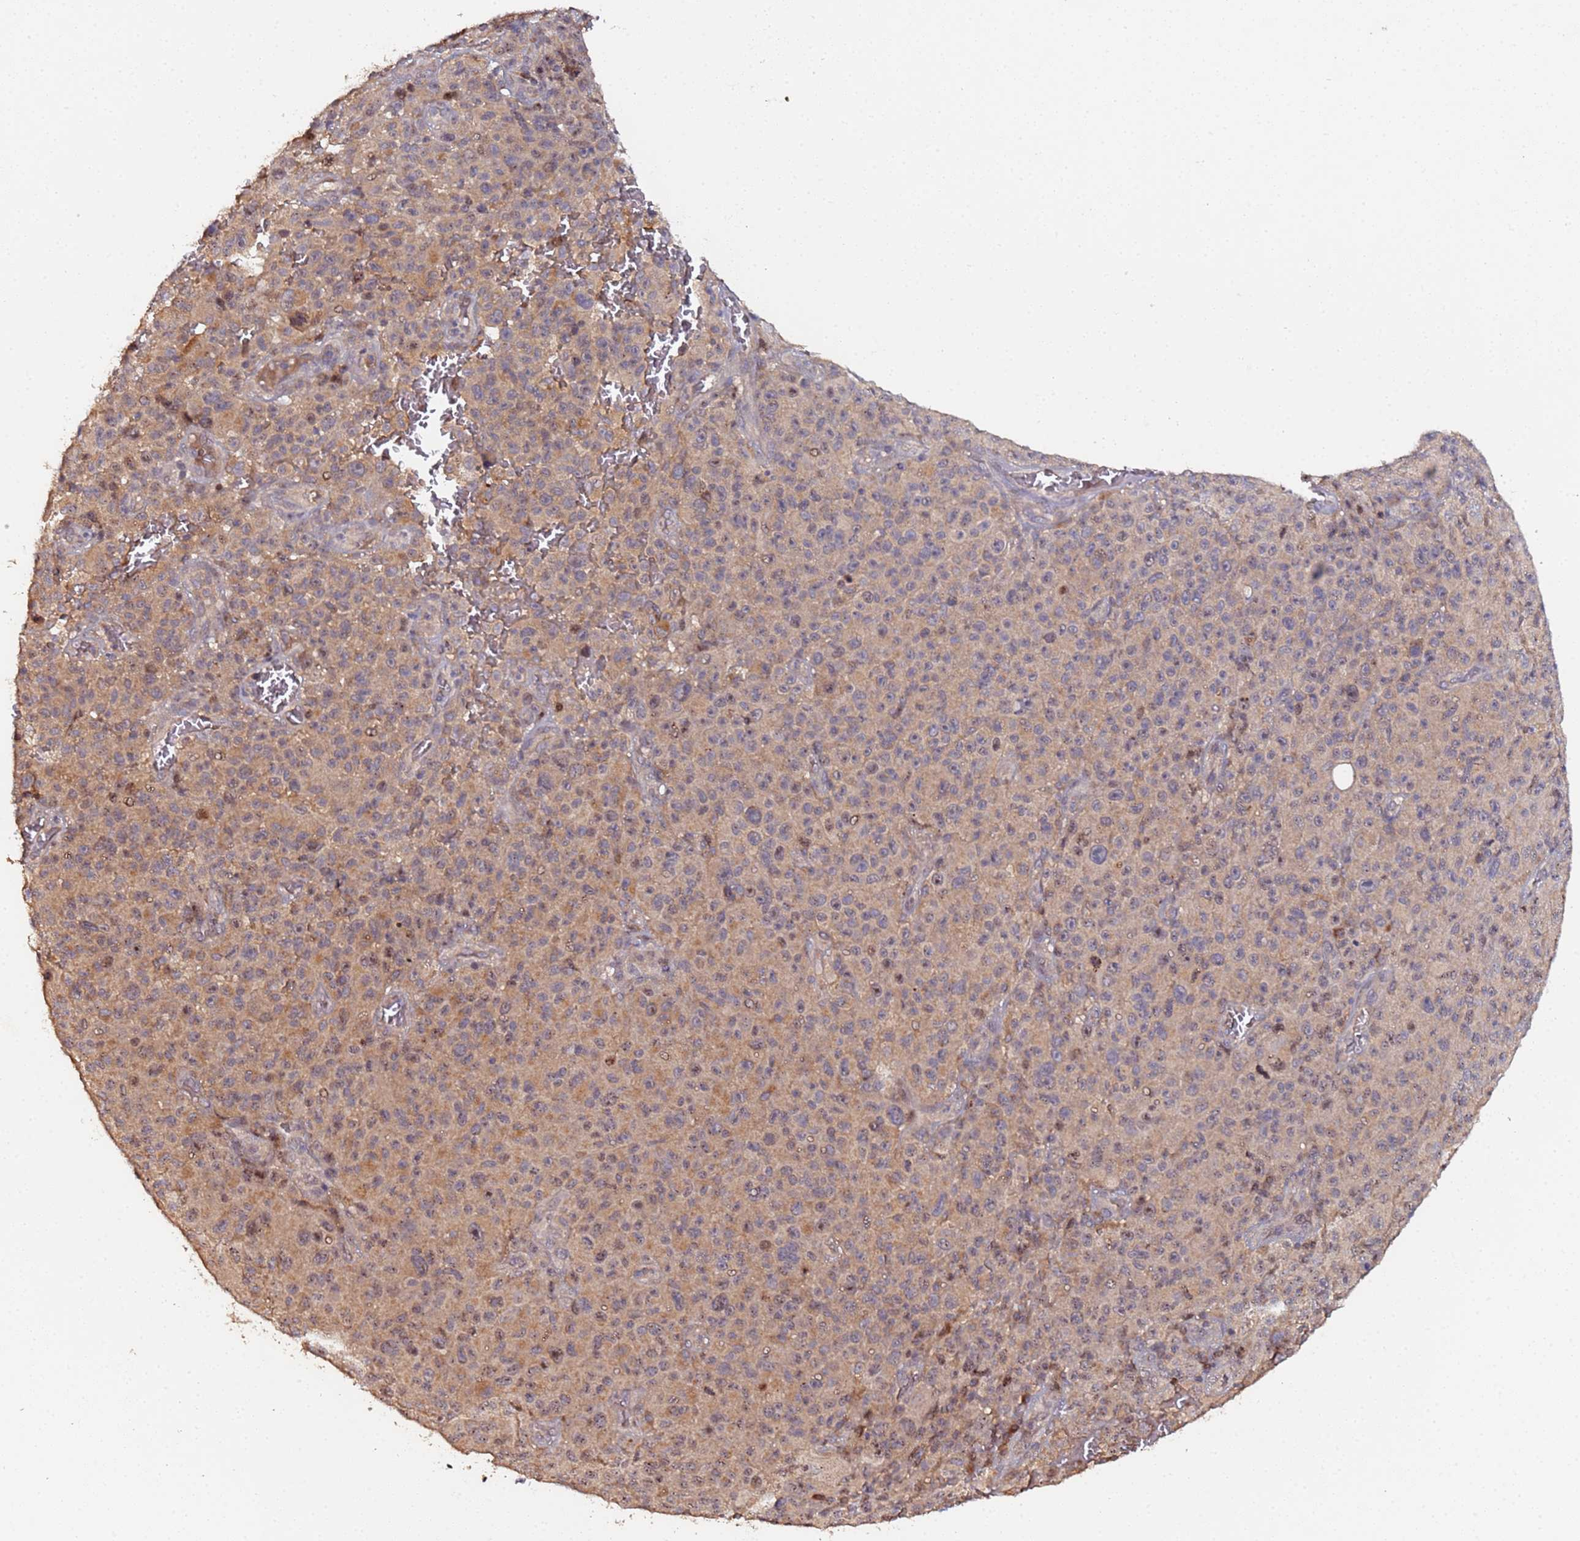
{"staining": {"intensity": "moderate", "quantity": ">75%", "location": "cytoplasmic/membranous,nuclear"}, "tissue": "melanoma", "cell_type": "Tumor cells", "image_type": "cancer", "snomed": [{"axis": "morphology", "description": "Malignant melanoma, NOS"}, {"axis": "topography", "description": "Skin"}], "caption": "Approximately >75% of tumor cells in human malignant melanoma reveal moderate cytoplasmic/membranous and nuclear protein positivity as visualized by brown immunohistochemical staining.", "gene": "OSER1", "patient": {"sex": "female", "age": 82}}